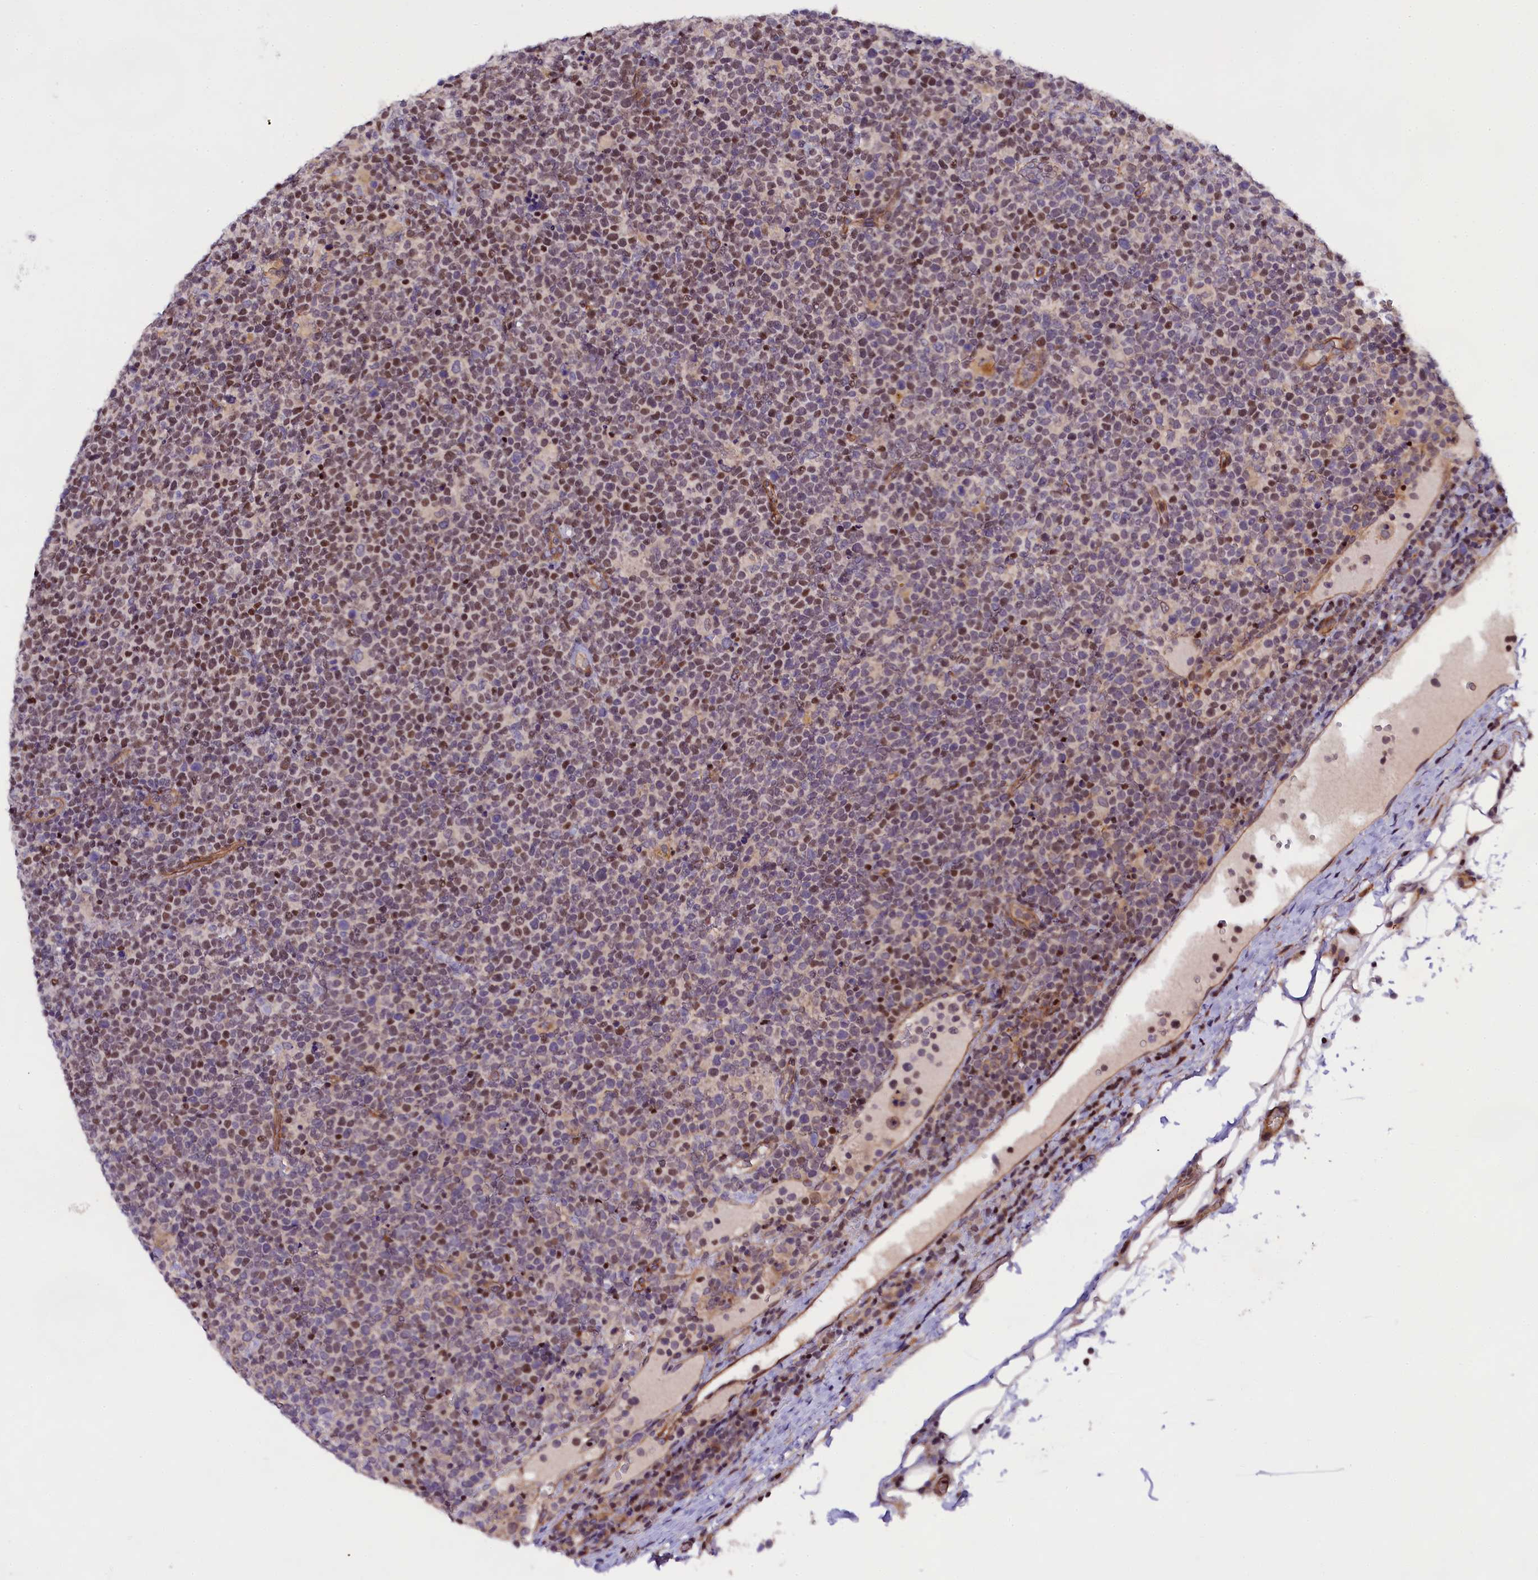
{"staining": {"intensity": "moderate", "quantity": ">75%", "location": "nuclear"}, "tissue": "lymphoma", "cell_type": "Tumor cells", "image_type": "cancer", "snomed": [{"axis": "morphology", "description": "Malignant lymphoma, non-Hodgkin's type, High grade"}, {"axis": "topography", "description": "Lymph node"}], "caption": "Tumor cells demonstrate moderate nuclear expression in about >75% of cells in high-grade malignant lymphoma, non-Hodgkin's type.", "gene": "SP4", "patient": {"sex": "male", "age": 61}}